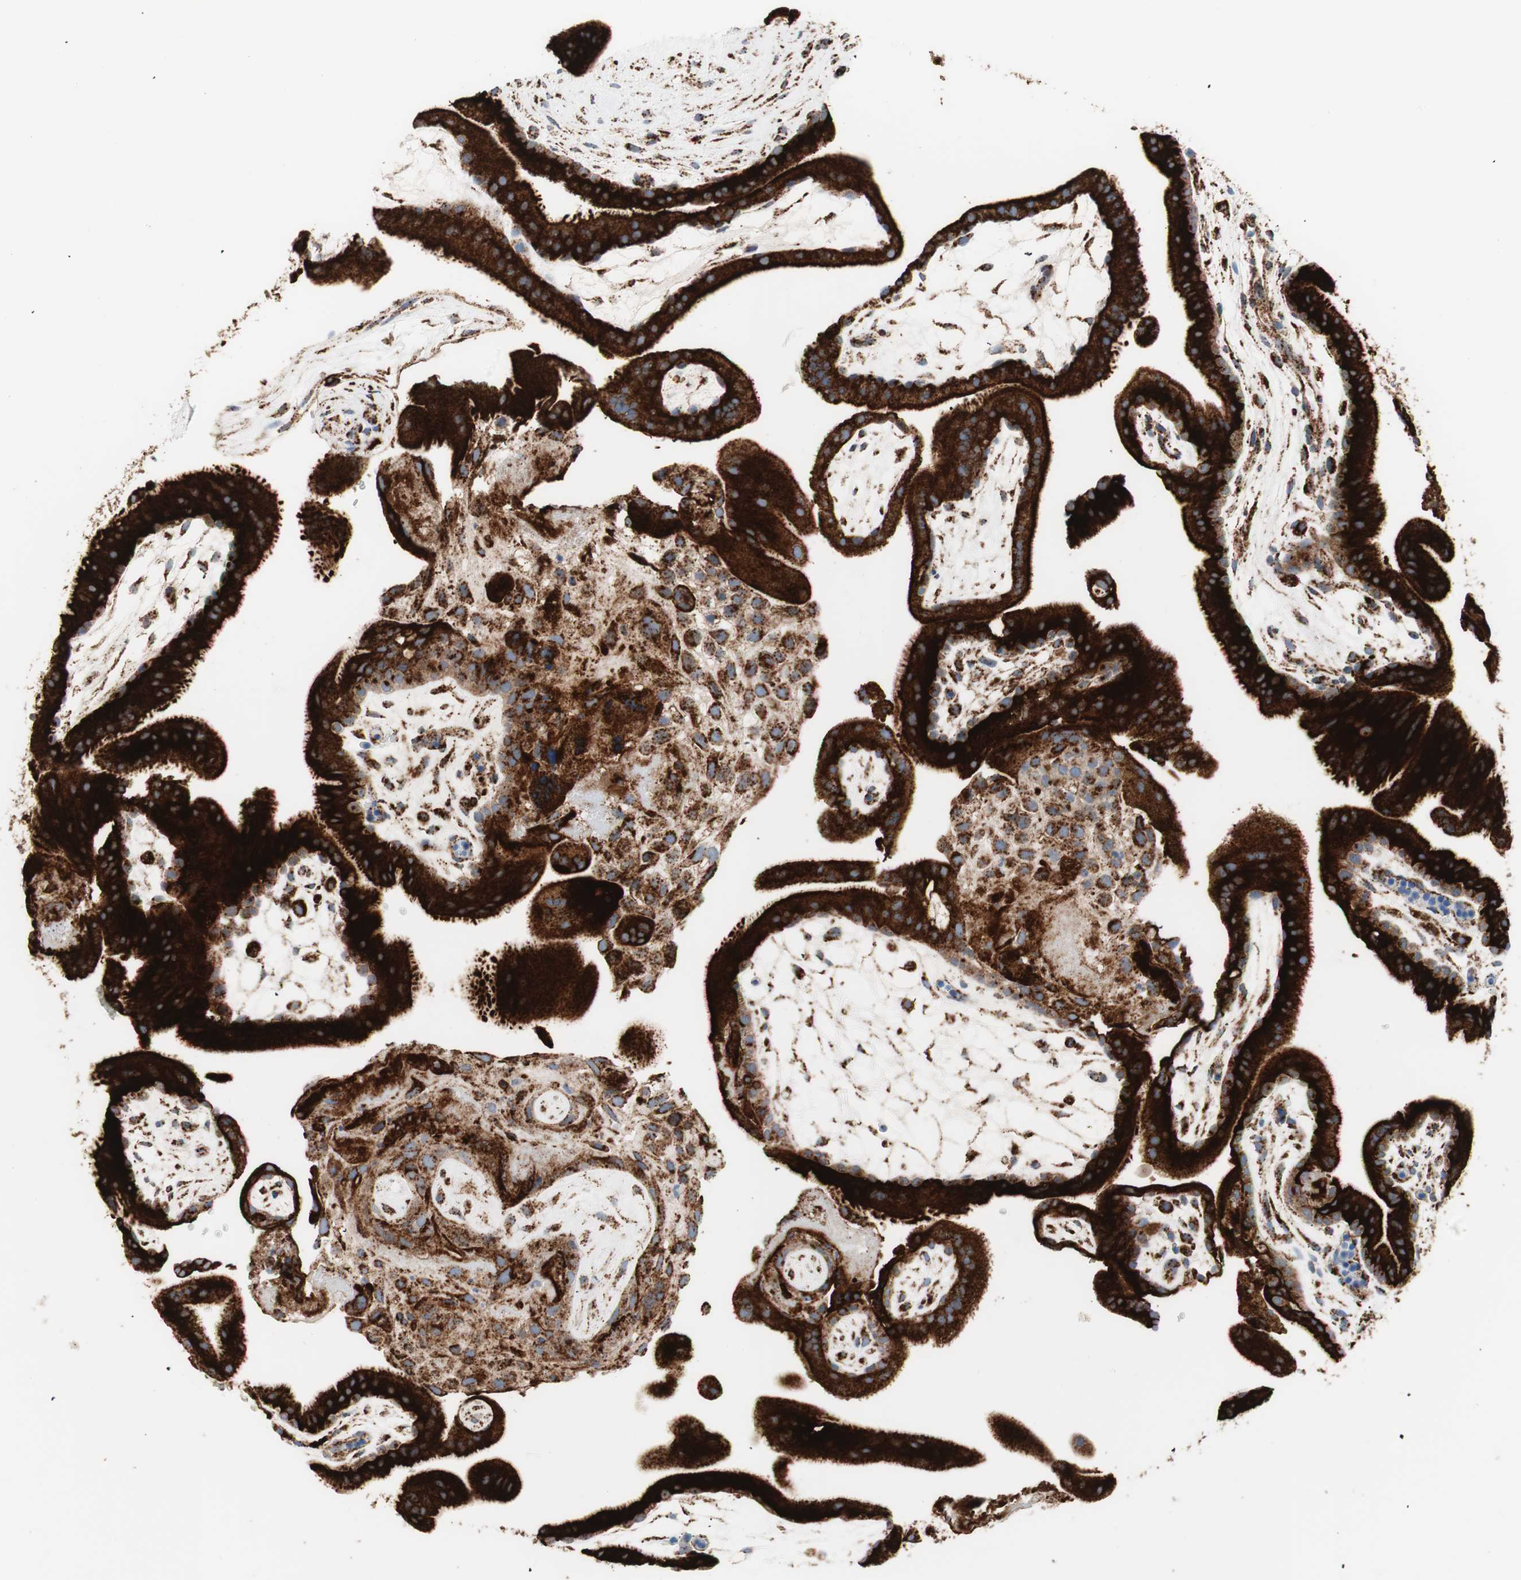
{"staining": {"intensity": "strong", "quantity": ">75%", "location": "cytoplasmic/membranous"}, "tissue": "placenta", "cell_type": "Decidual cells", "image_type": "normal", "snomed": [{"axis": "morphology", "description": "Normal tissue, NOS"}, {"axis": "topography", "description": "Placenta"}], "caption": "Strong cytoplasmic/membranous staining is present in about >75% of decidual cells in unremarkable placenta. Immunohistochemistry stains the protein in brown and the nuclei are stained blue.", "gene": "LAMP1", "patient": {"sex": "female", "age": 19}}